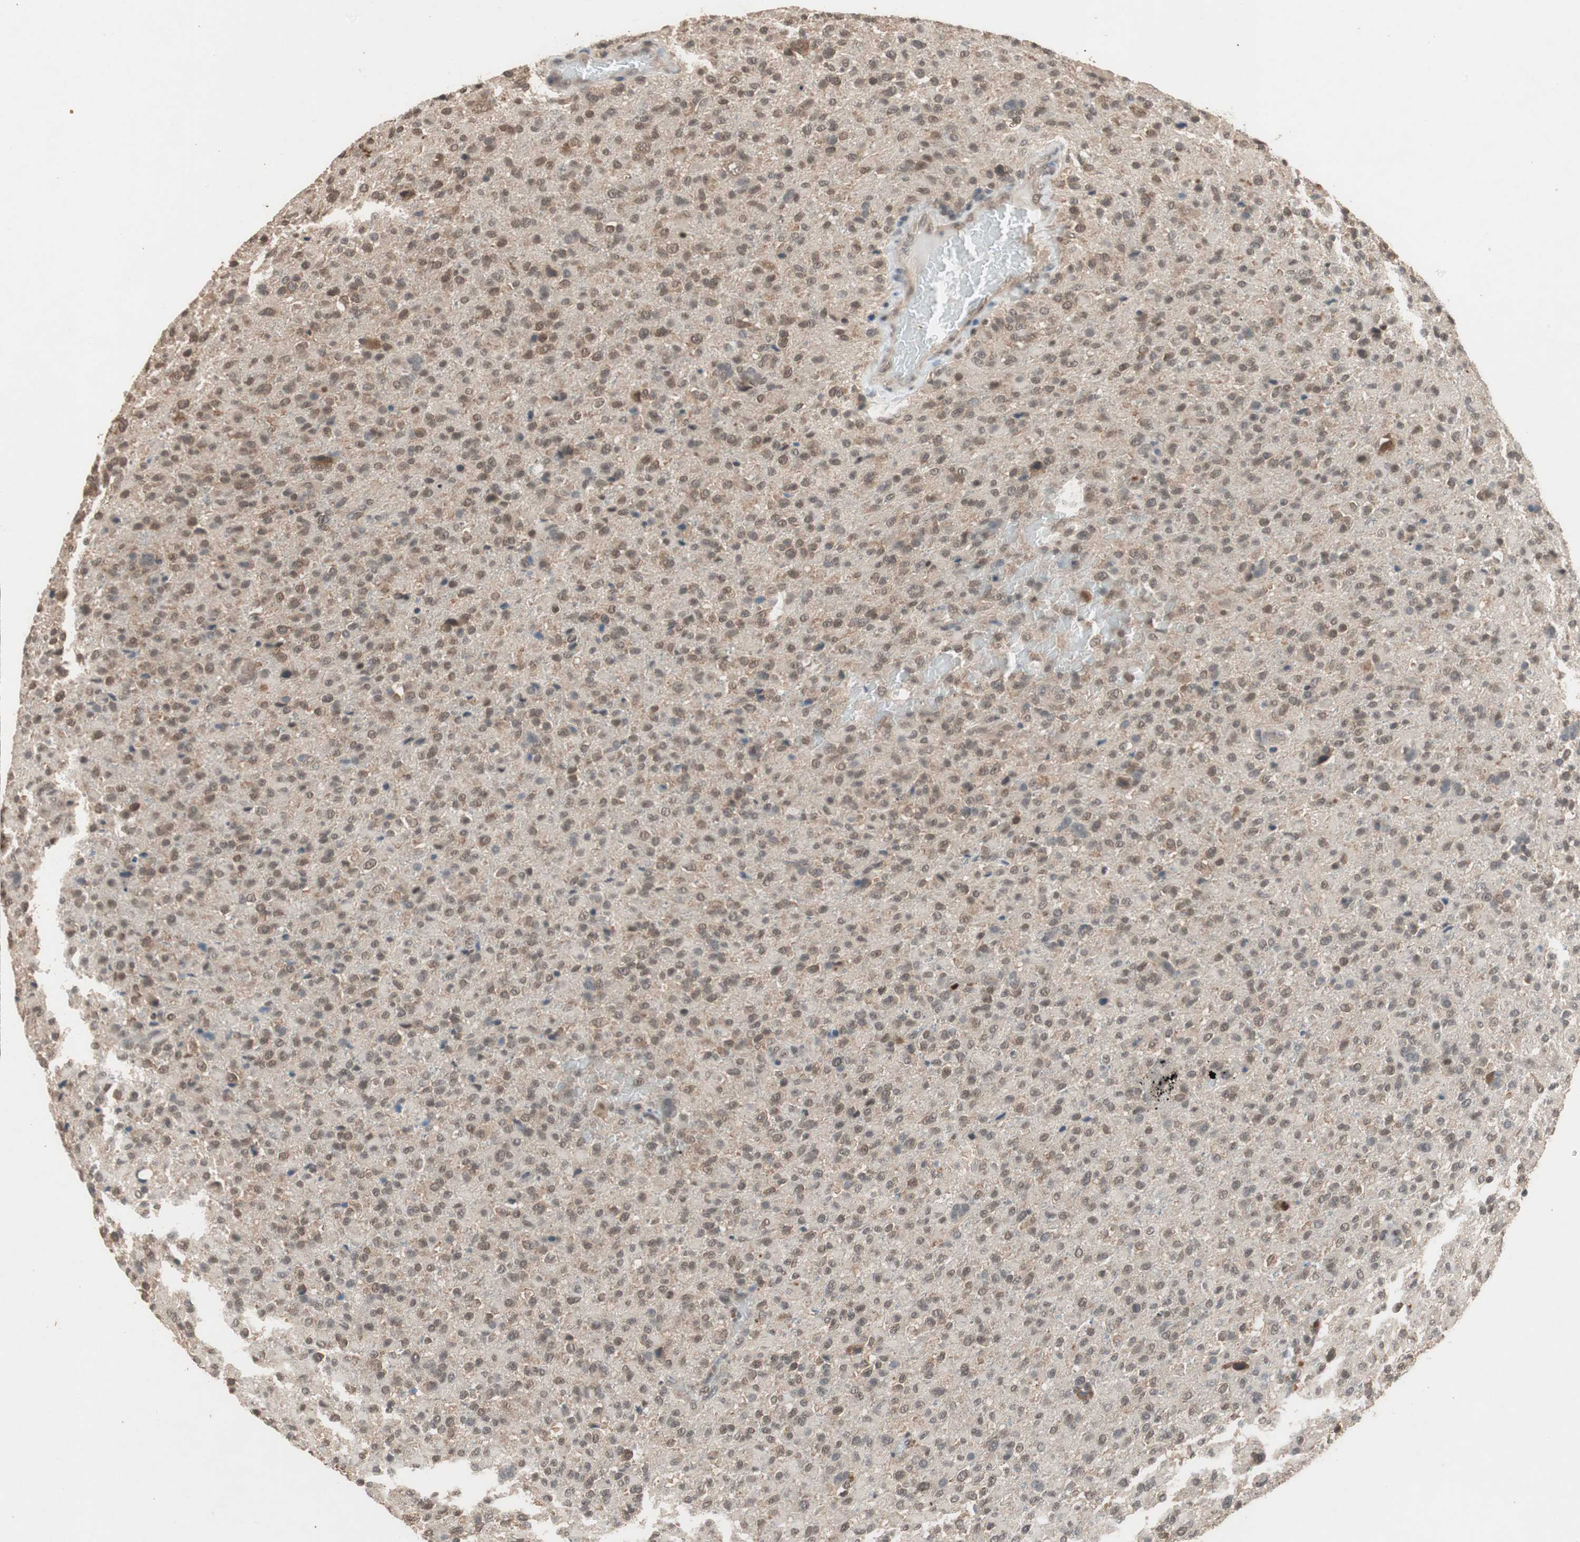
{"staining": {"intensity": "moderate", "quantity": ">75%", "location": "cytoplasmic/membranous,nuclear"}, "tissue": "glioma", "cell_type": "Tumor cells", "image_type": "cancer", "snomed": [{"axis": "morphology", "description": "Glioma, malignant, High grade"}, {"axis": "topography", "description": "Brain"}], "caption": "This micrograph displays immunohistochemistry staining of high-grade glioma (malignant), with medium moderate cytoplasmic/membranous and nuclear expression in about >75% of tumor cells.", "gene": "GART", "patient": {"sex": "male", "age": 71}}